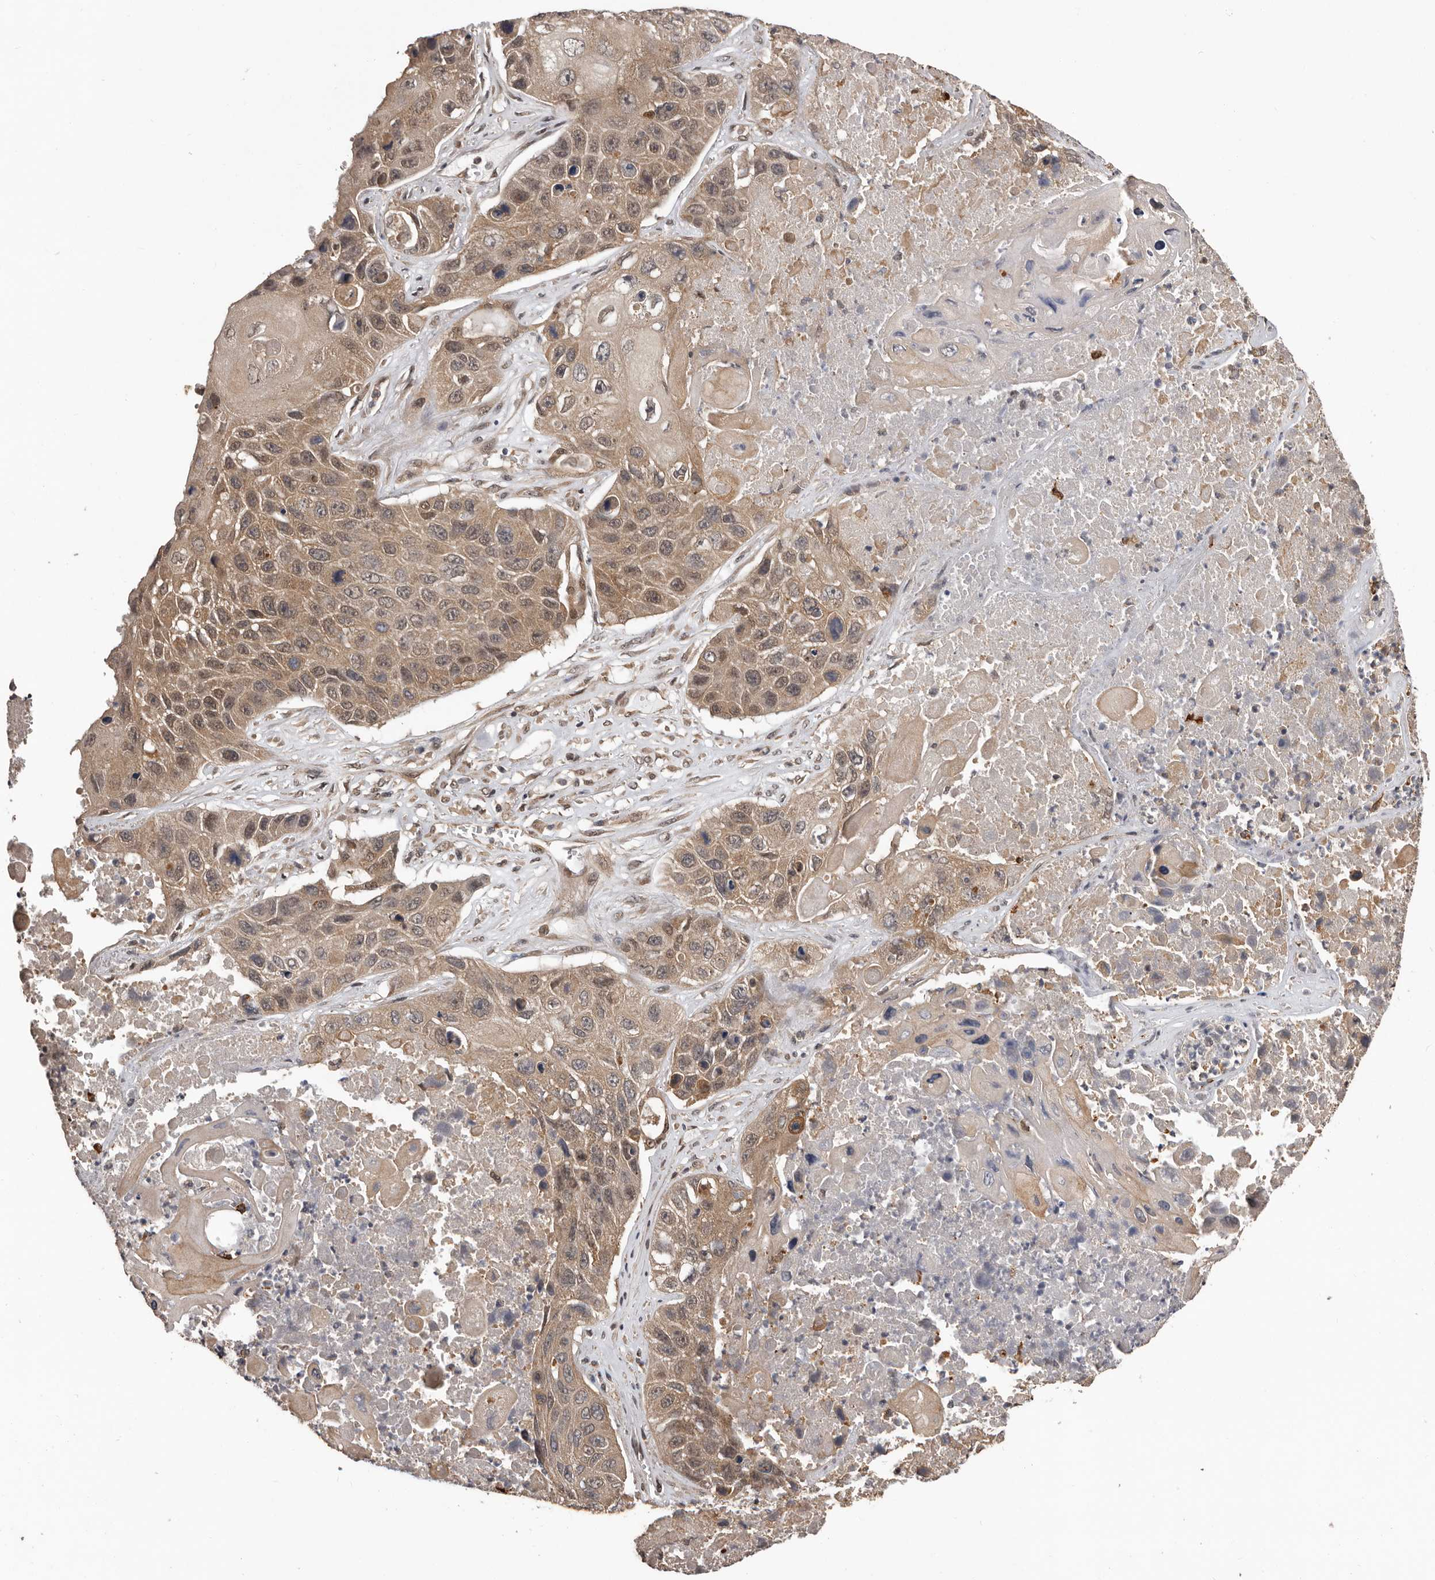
{"staining": {"intensity": "weak", "quantity": ">75%", "location": "cytoplasmic/membranous,nuclear"}, "tissue": "lung cancer", "cell_type": "Tumor cells", "image_type": "cancer", "snomed": [{"axis": "morphology", "description": "Squamous cell carcinoma, NOS"}, {"axis": "topography", "description": "Lung"}], "caption": "Lung squamous cell carcinoma was stained to show a protein in brown. There is low levels of weak cytoplasmic/membranous and nuclear expression in approximately >75% of tumor cells.", "gene": "VPS37A", "patient": {"sex": "male", "age": 61}}